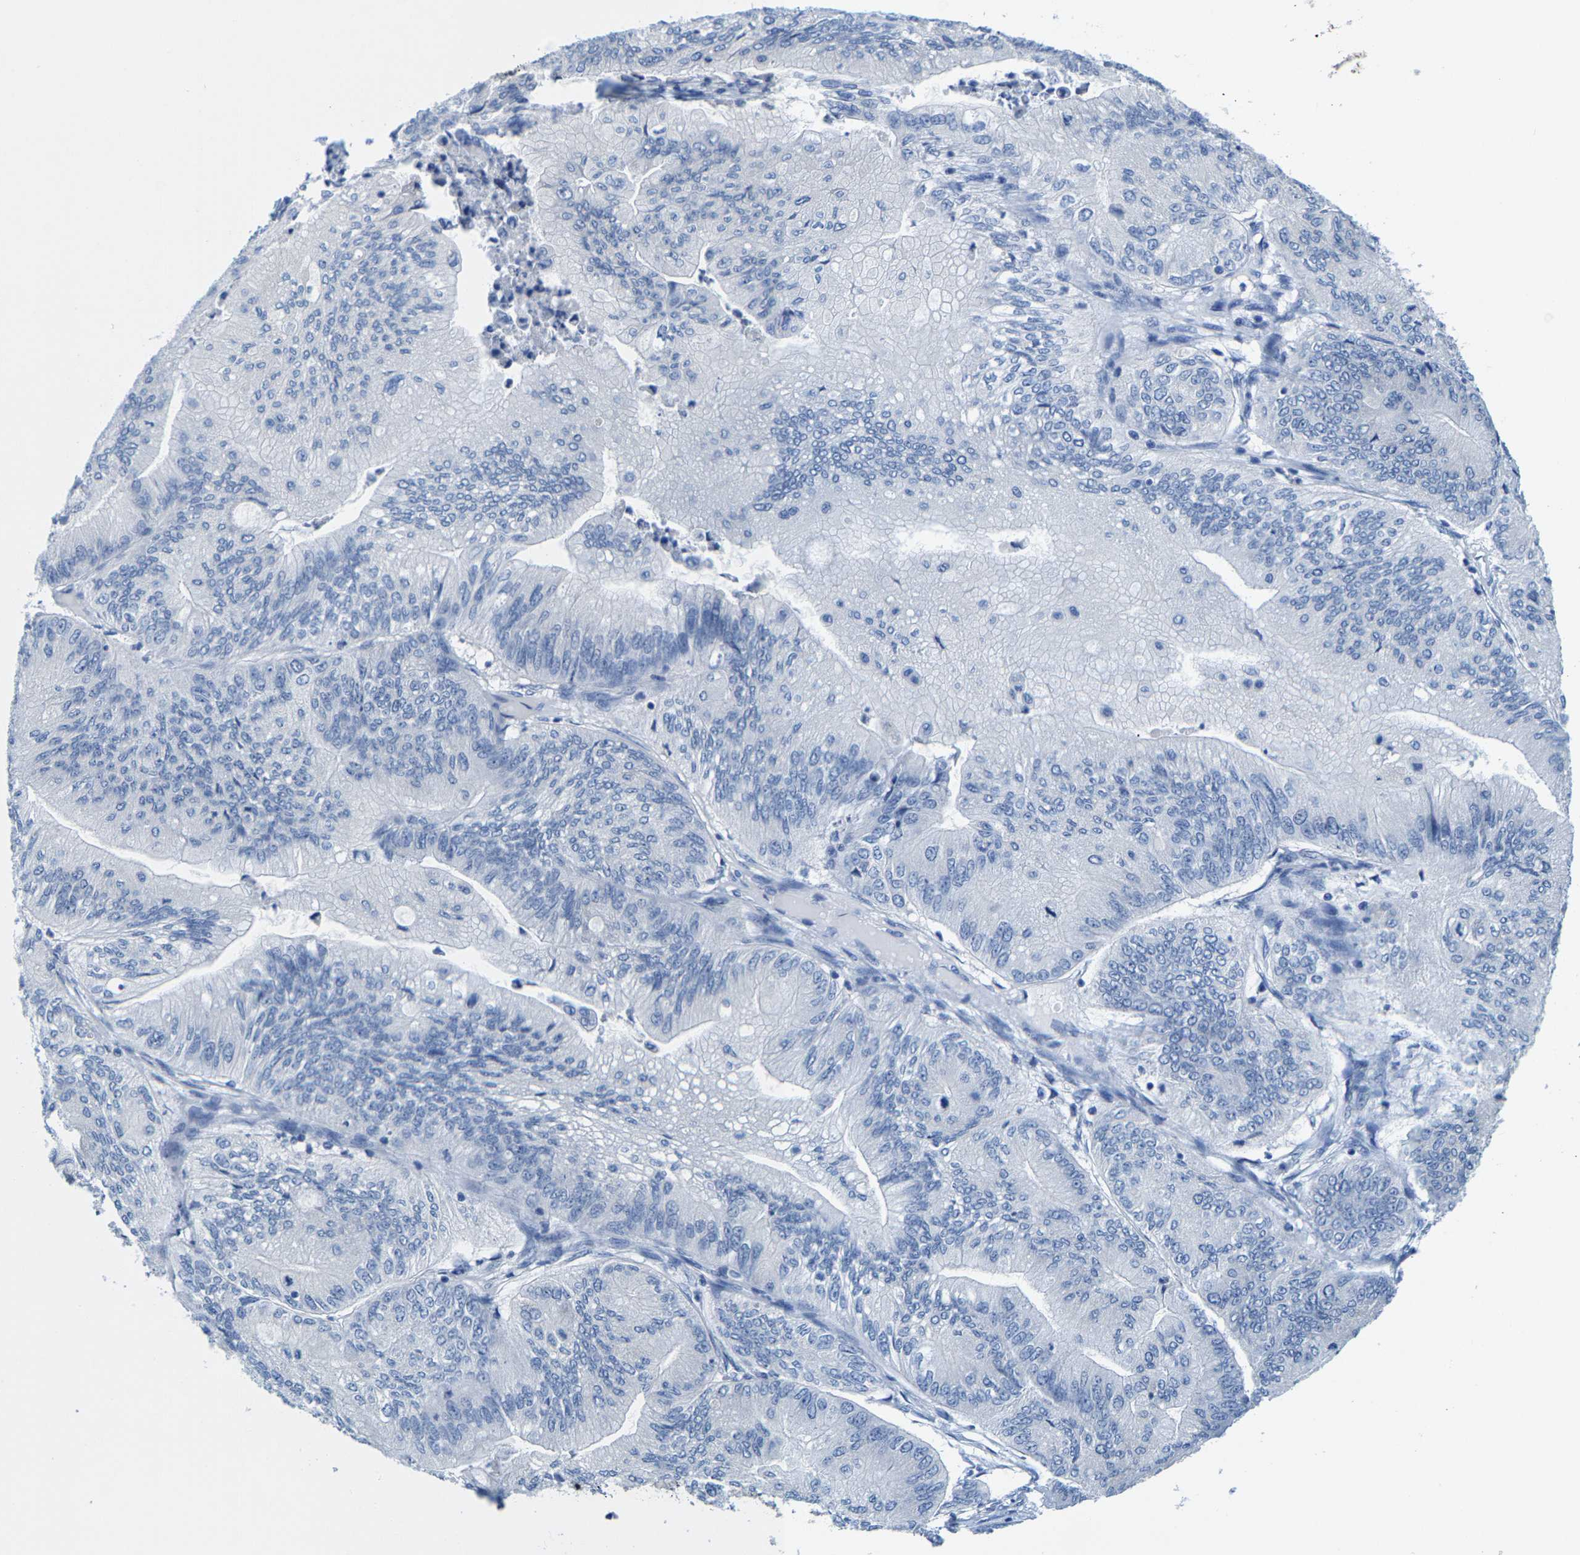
{"staining": {"intensity": "negative", "quantity": "none", "location": "none"}, "tissue": "ovarian cancer", "cell_type": "Tumor cells", "image_type": "cancer", "snomed": [{"axis": "morphology", "description": "Cystadenocarcinoma, mucinous, NOS"}, {"axis": "topography", "description": "Ovary"}], "caption": "Tumor cells are negative for brown protein staining in ovarian cancer.", "gene": "KLHL1", "patient": {"sex": "female", "age": 61}}